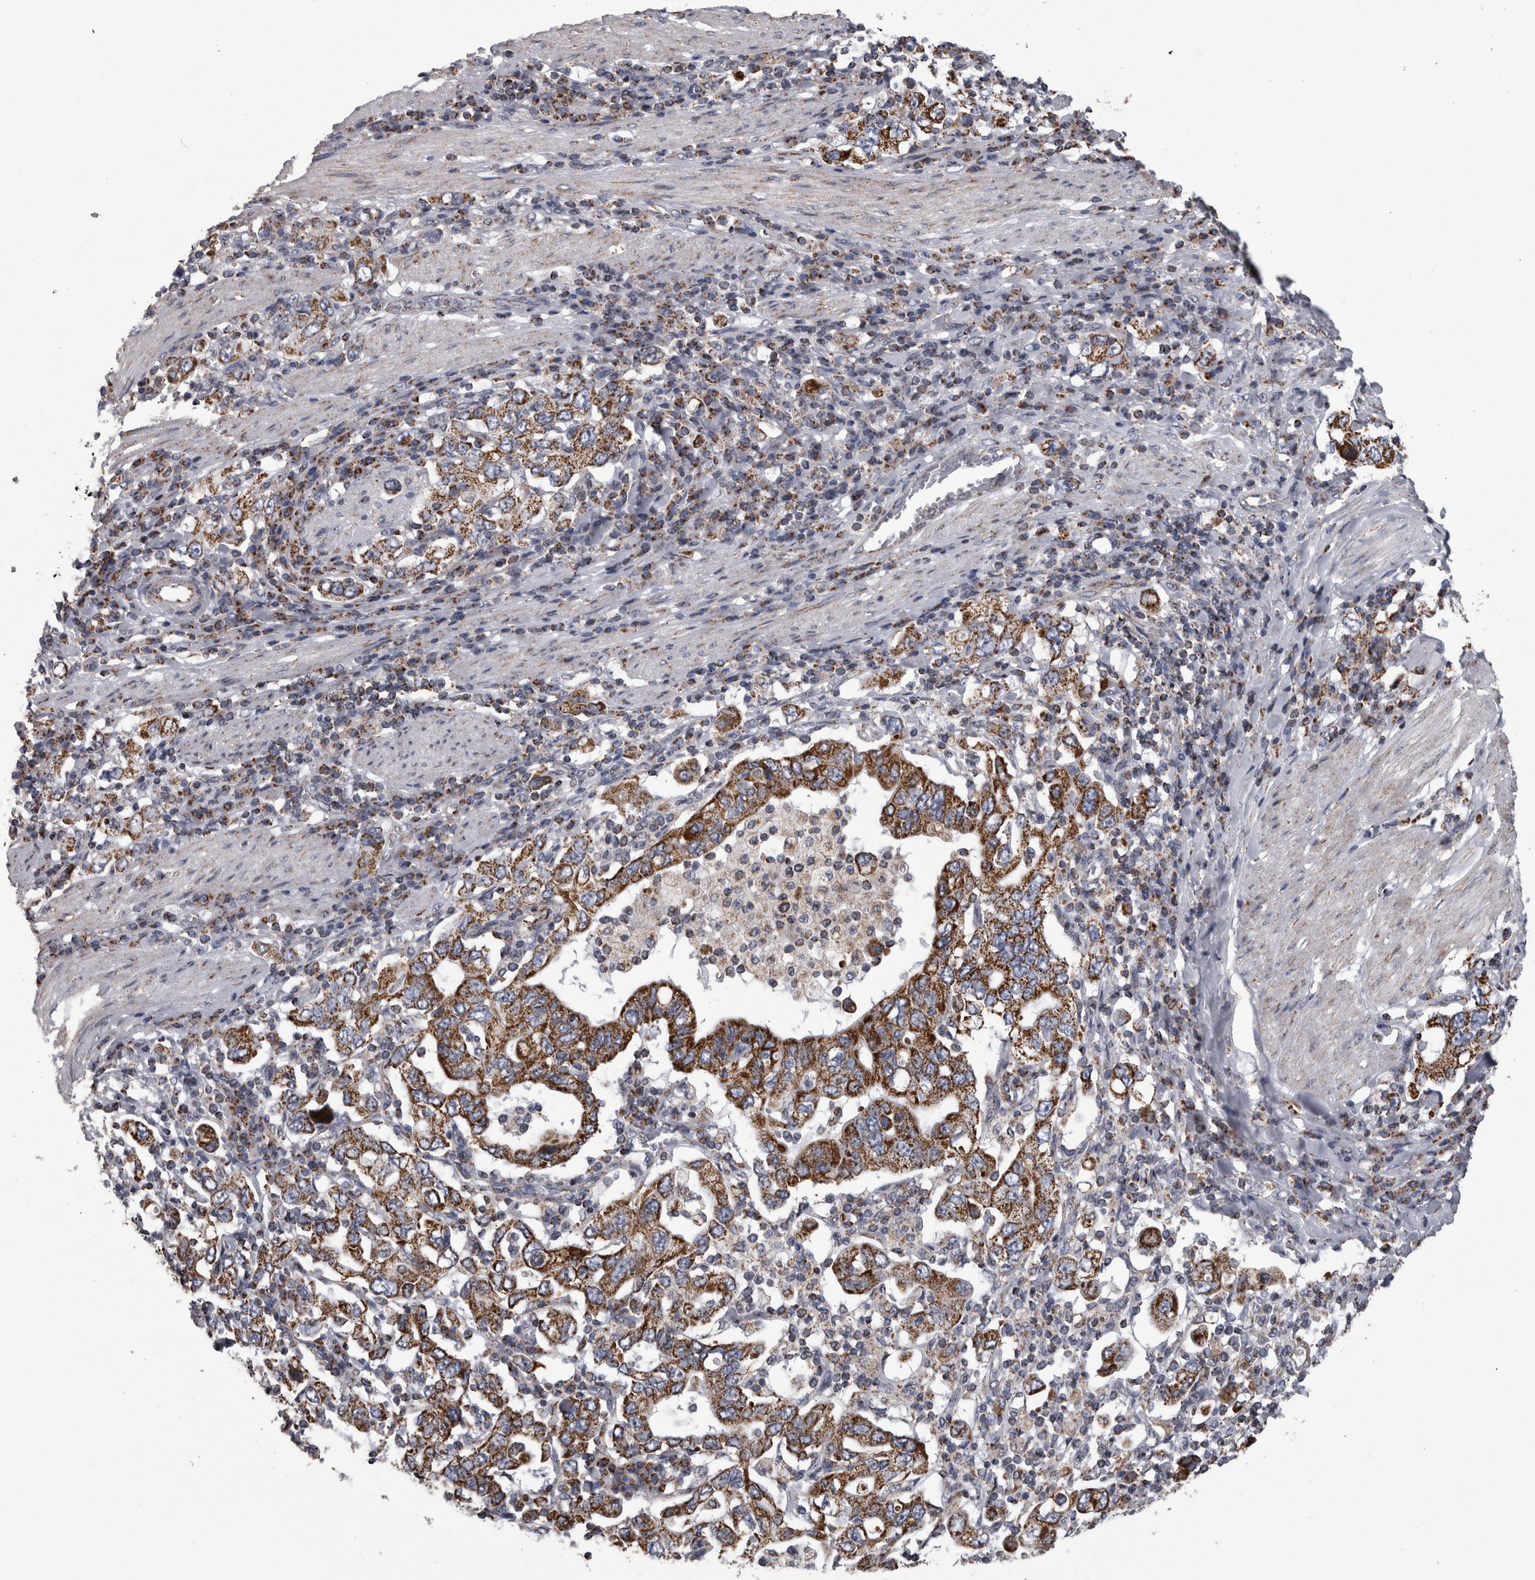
{"staining": {"intensity": "moderate", "quantity": ">75%", "location": "cytoplasmic/membranous"}, "tissue": "stomach cancer", "cell_type": "Tumor cells", "image_type": "cancer", "snomed": [{"axis": "morphology", "description": "Adenocarcinoma, NOS"}, {"axis": "topography", "description": "Stomach, upper"}], "caption": "DAB (3,3'-diaminobenzidine) immunohistochemical staining of stomach cancer (adenocarcinoma) demonstrates moderate cytoplasmic/membranous protein staining in about >75% of tumor cells.", "gene": "MDH2", "patient": {"sex": "male", "age": 62}}